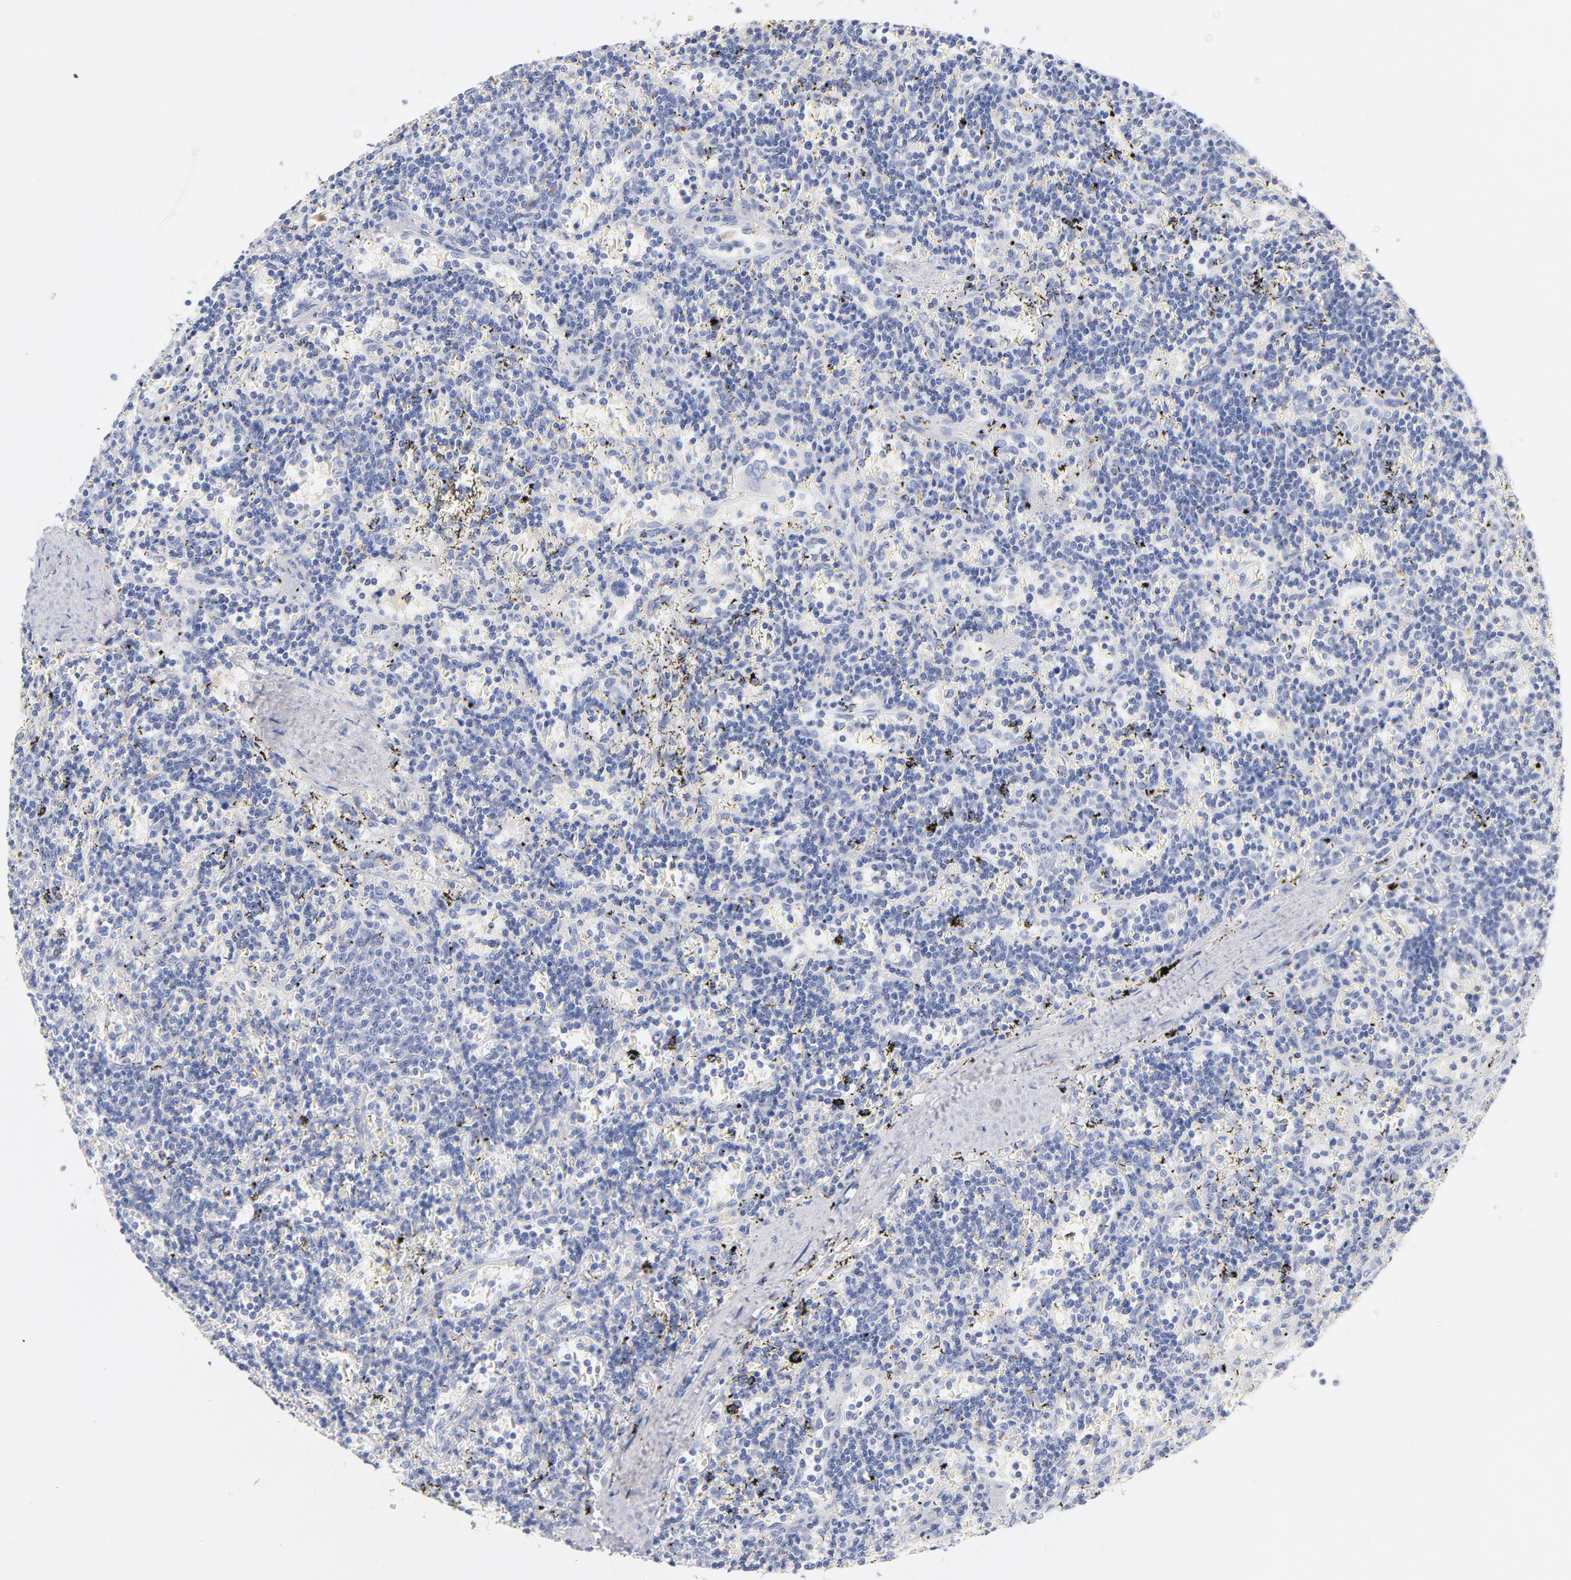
{"staining": {"intensity": "negative", "quantity": "none", "location": "none"}, "tissue": "lymphoma", "cell_type": "Tumor cells", "image_type": "cancer", "snomed": [{"axis": "morphology", "description": "Malignant lymphoma, non-Hodgkin's type, Low grade"}, {"axis": "topography", "description": "Spleen"}], "caption": "Image shows no protein staining in tumor cells of lymphoma tissue.", "gene": "C3", "patient": {"sex": "male", "age": 60}}